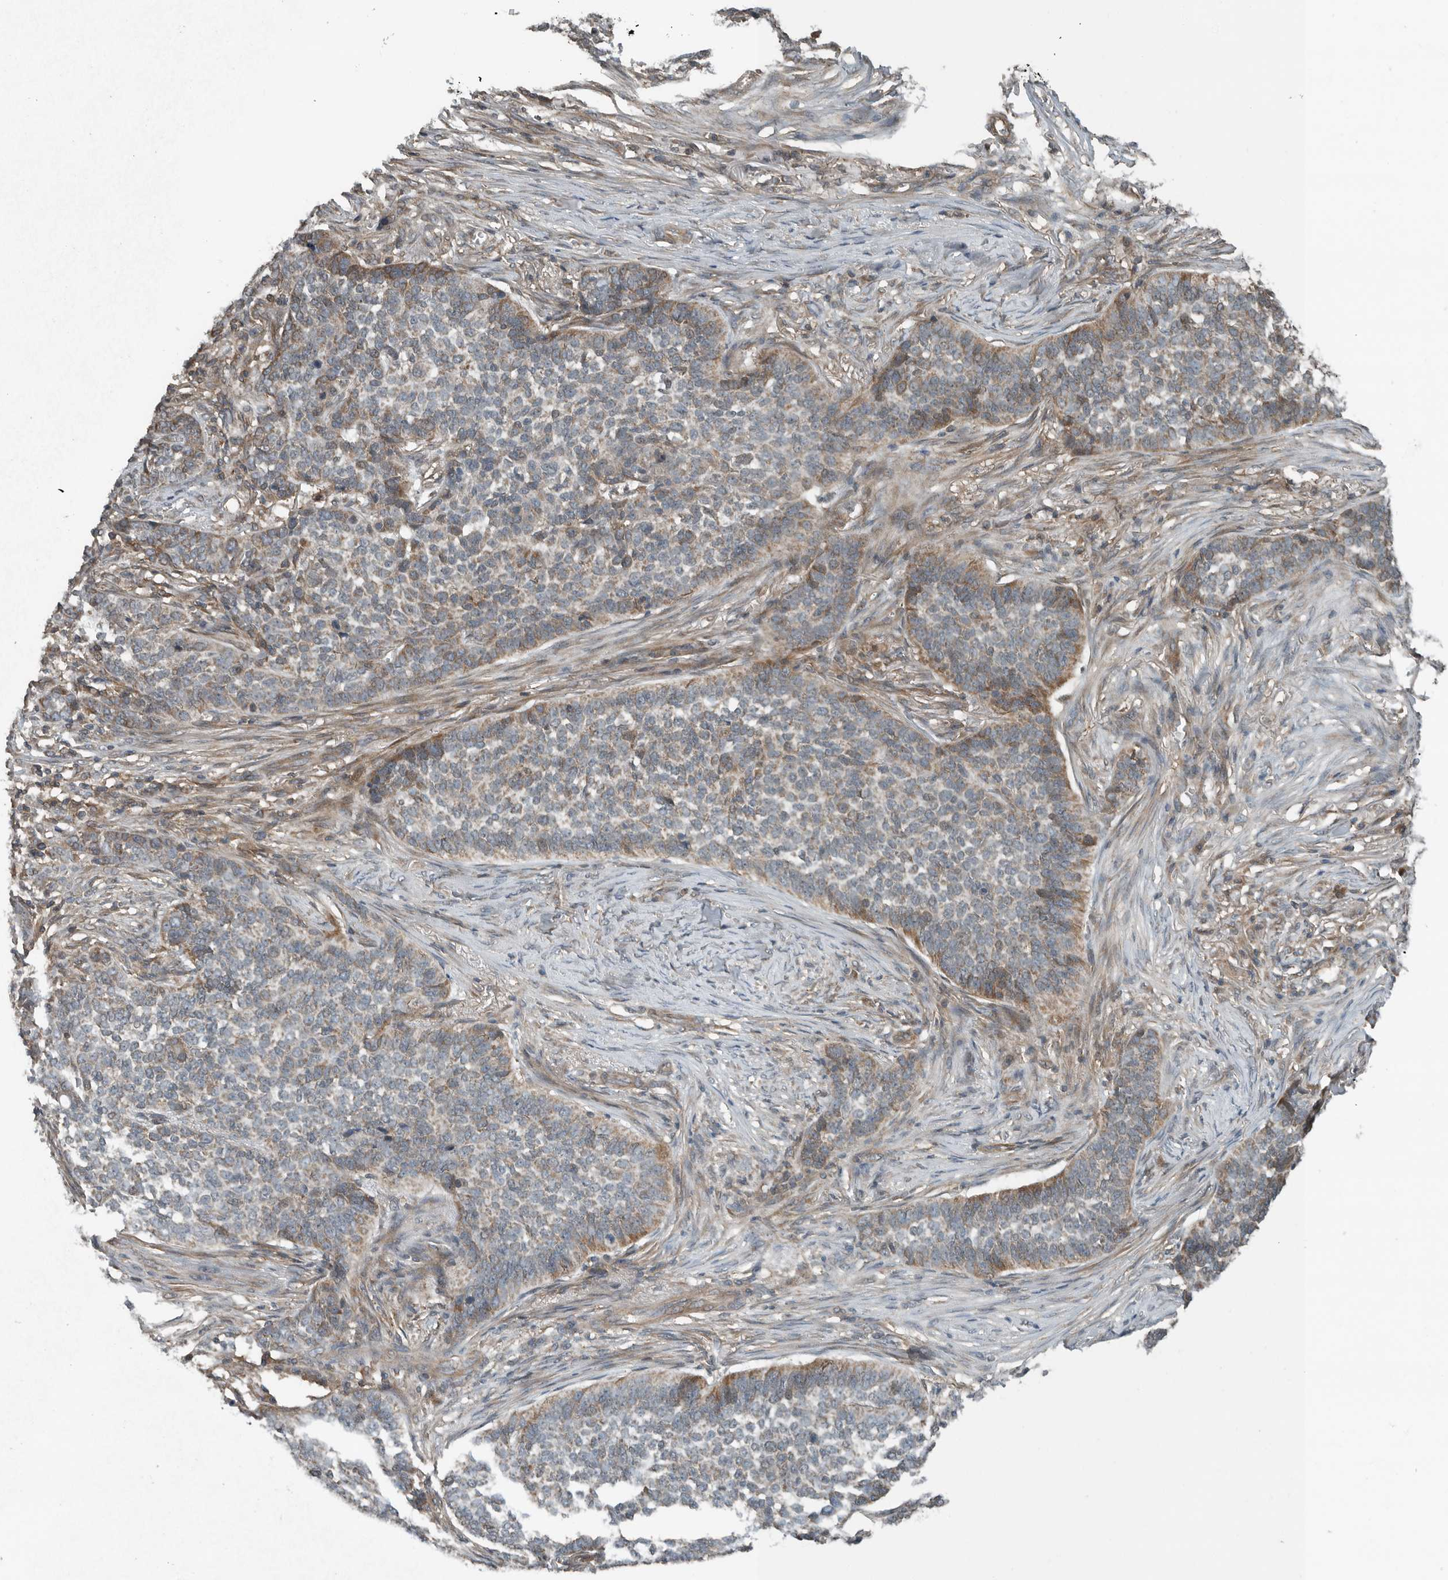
{"staining": {"intensity": "weak", "quantity": "<25%", "location": "cytoplasmic/membranous"}, "tissue": "skin cancer", "cell_type": "Tumor cells", "image_type": "cancer", "snomed": [{"axis": "morphology", "description": "Basal cell carcinoma"}, {"axis": "topography", "description": "Skin"}], "caption": "High power microscopy histopathology image of an immunohistochemistry (IHC) histopathology image of skin cancer, revealing no significant expression in tumor cells.", "gene": "AMFR", "patient": {"sex": "male", "age": 85}}